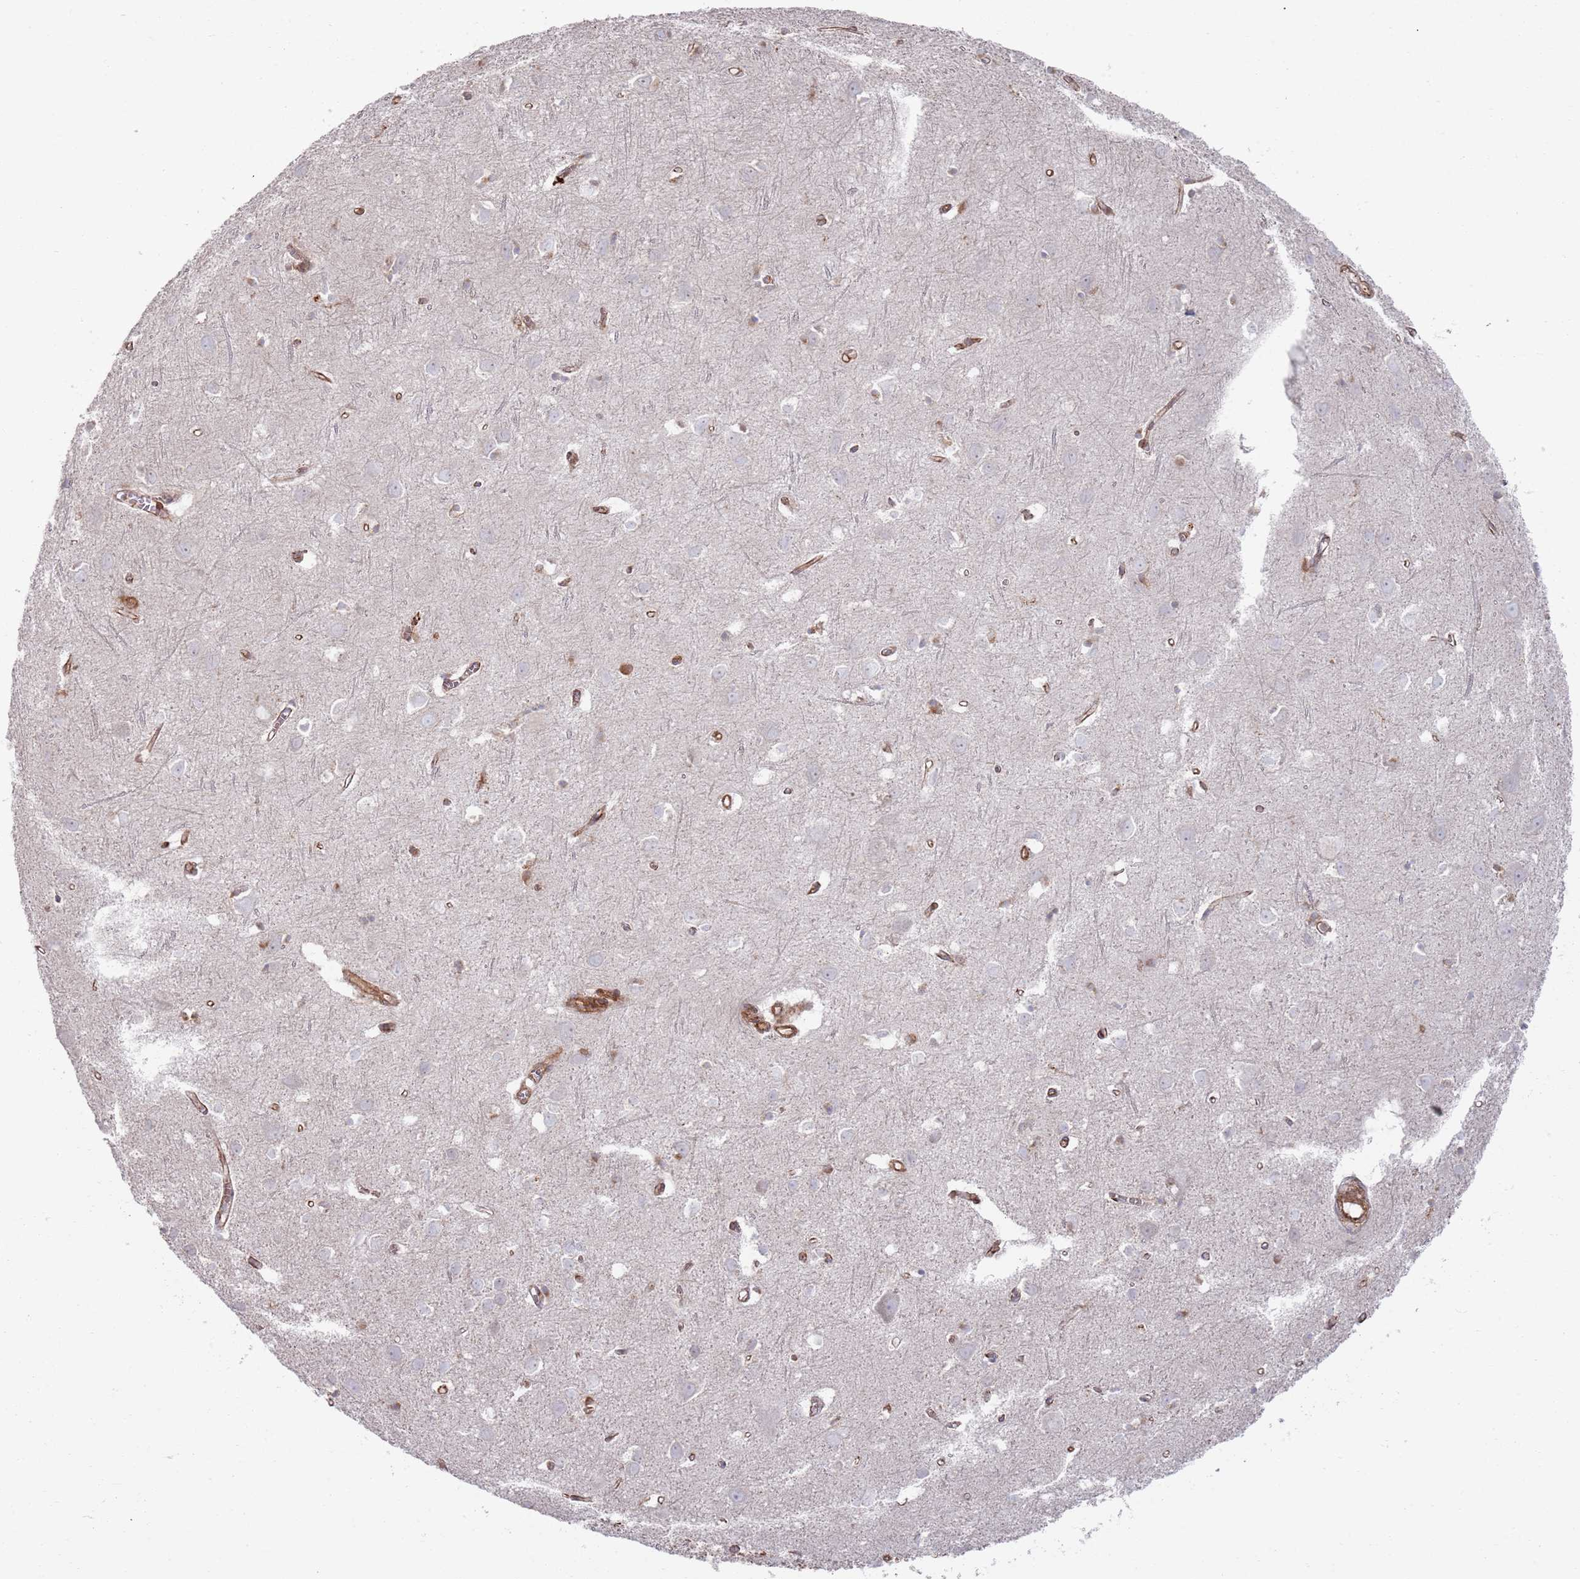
{"staining": {"intensity": "moderate", "quantity": ">75%", "location": "cytoplasmic/membranous"}, "tissue": "cerebral cortex", "cell_type": "Endothelial cells", "image_type": "normal", "snomed": [{"axis": "morphology", "description": "Normal tissue, NOS"}, {"axis": "topography", "description": "Cerebral cortex"}], "caption": "Immunohistochemistry (IHC) of unremarkable human cerebral cortex shows medium levels of moderate cytoplasmic/membranous positivity in approximately >75% of endothelial cells.", "gene": "PHF21A", "patient": {"sex": "female", "age": 64}}